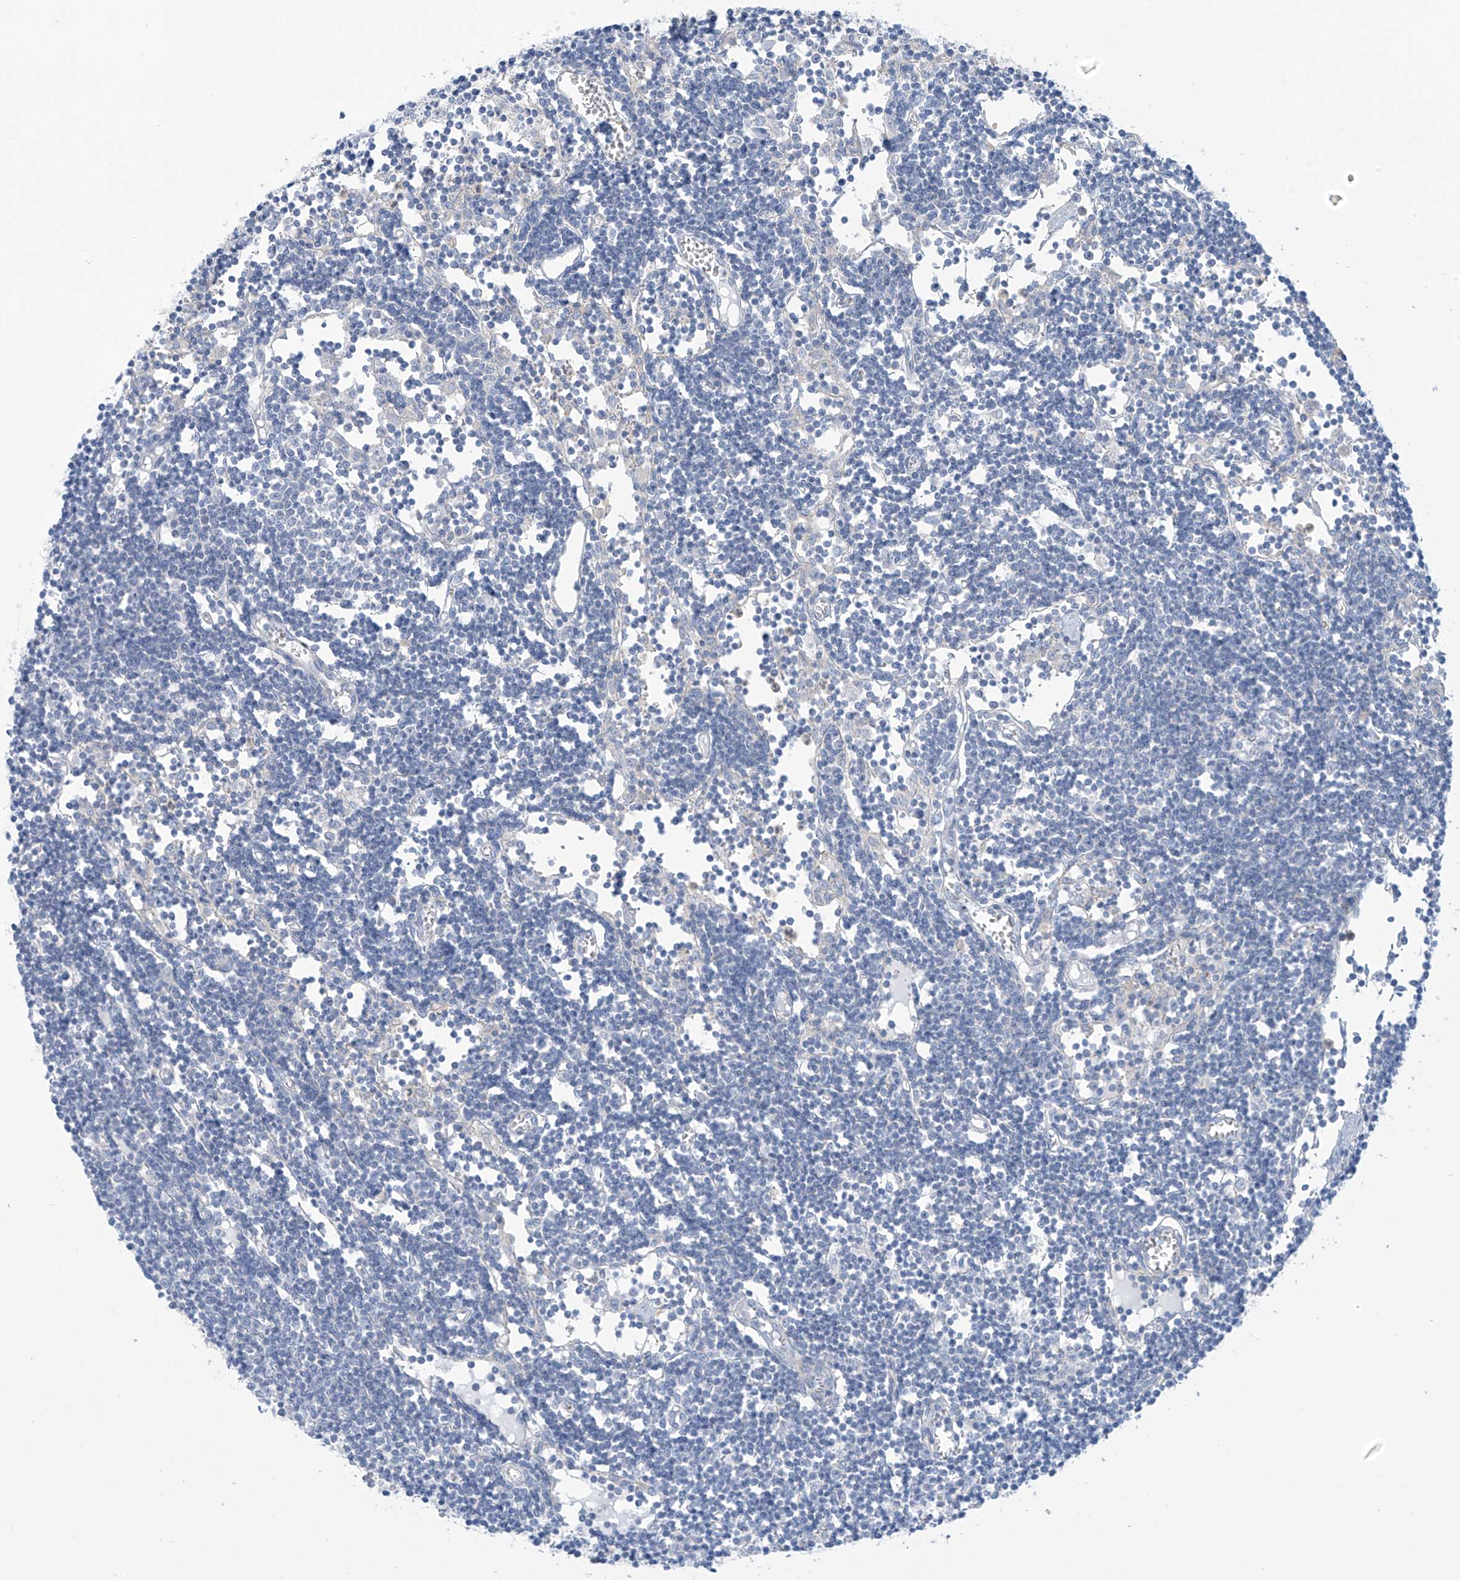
{"staining": {"intensity": "negative", "quantity": "none", "location": "none"}, "tissue": "lymph node", "cell_type": "Germinal center cells", "image_type": "normal", "snomed": [{"axis": "morphology", "description": "Normal tissue, NOS"}, {"axis": "topography", "description": "Lymph node"}], "caption": "This is an immunohistochemistry (IHC) image of normal lymph node. There is no staining in germinal center cells.", "gene": "FABP2", "patient": {"sex": "female", "age": 11}}